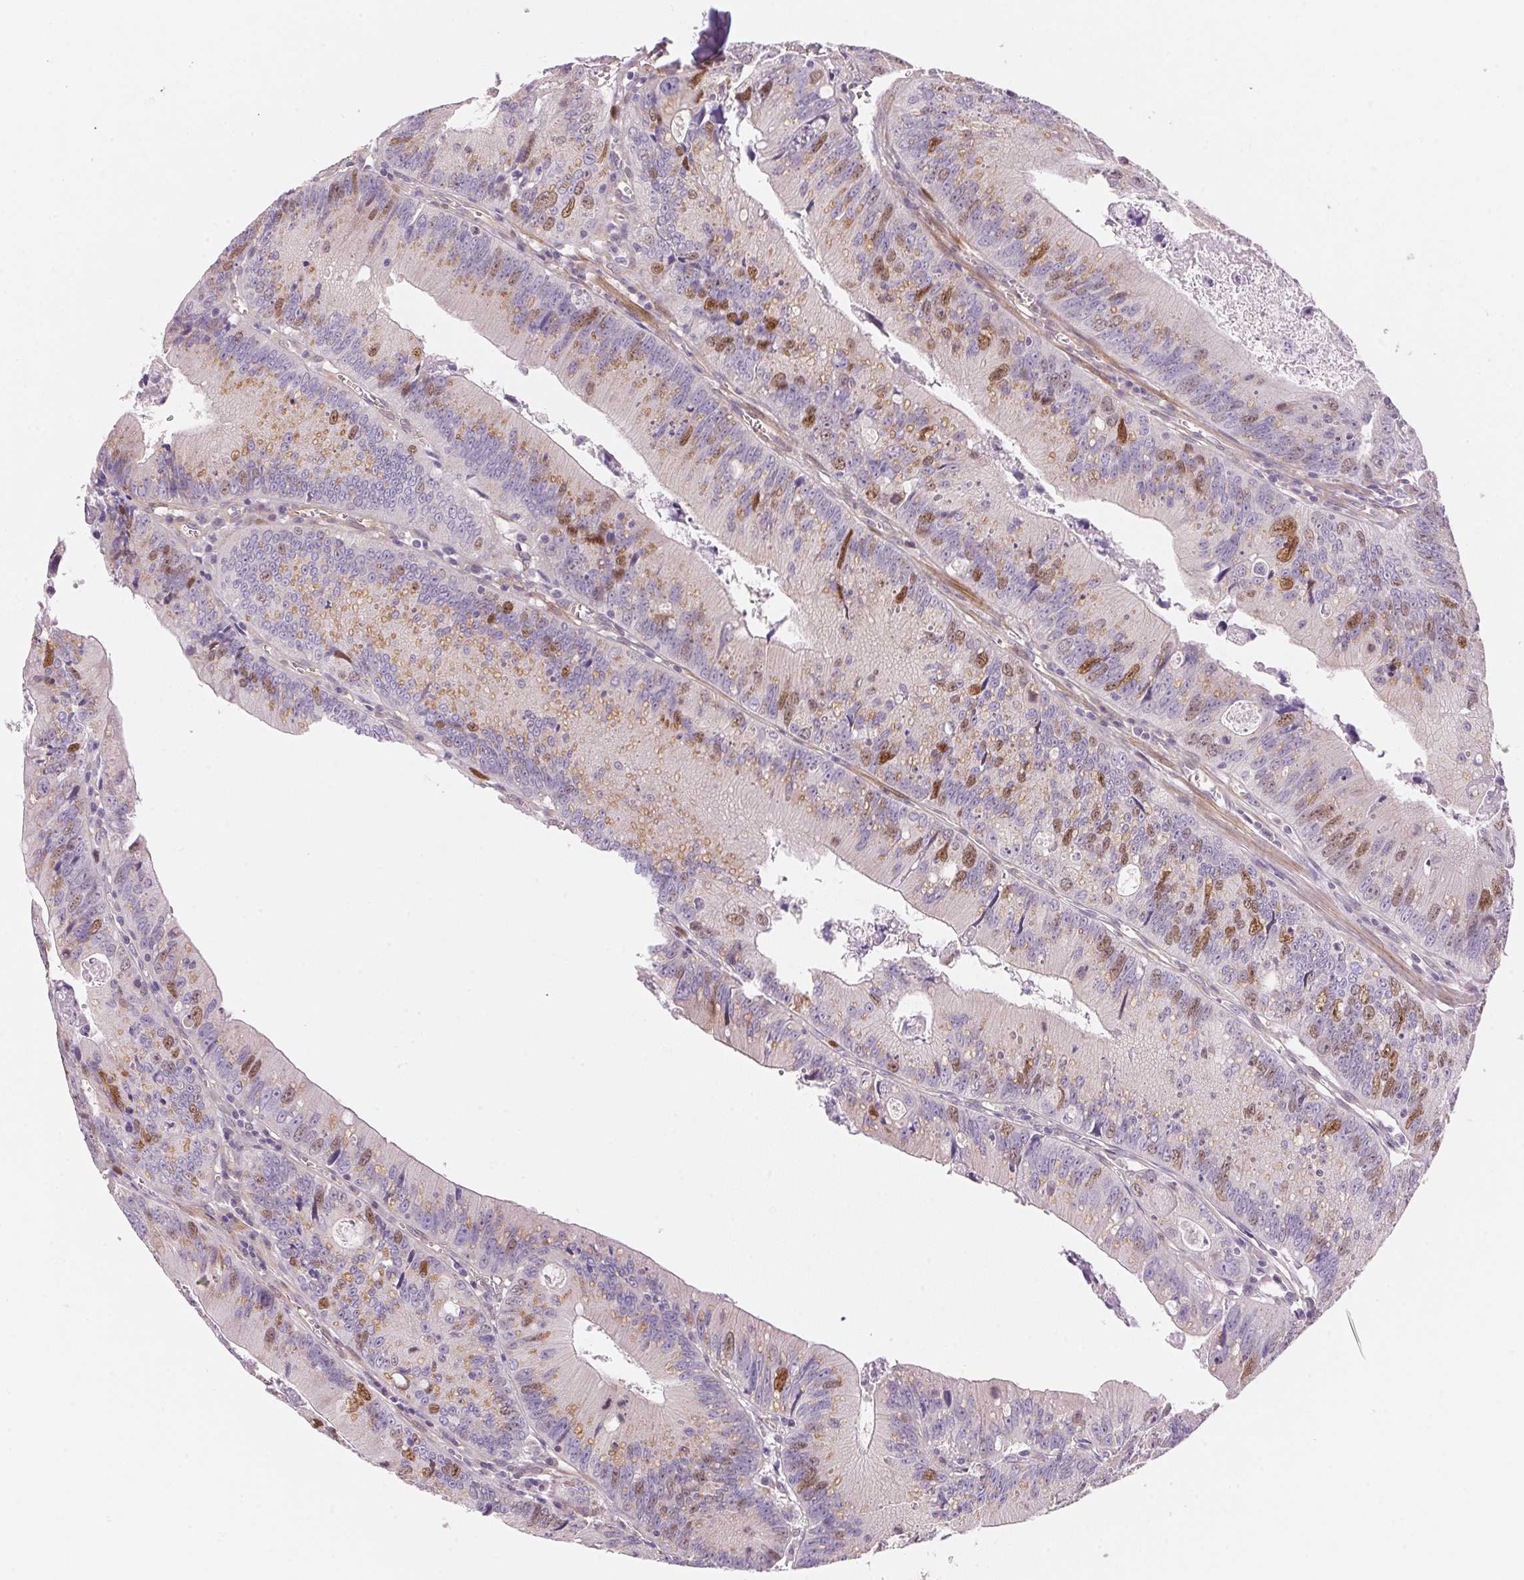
{"staining": {"intensity": "moderate", "quantity": "<25%", "location": "cytoplasmic/membranous,nuclear"}, "tissue": "colorectal cancer", "cell_type": "Tumor cells", "image_type": "cancer", "snomed": [{"axis": "morphology", "description": "Adenocarcinoma, NOS"}, {"axis": "topography", "description": "Rectum"}], "caption": "Protein staining of colorectal cancer (adenocarcinoma) tissue reveals moderate cytoplasmic/membranous and nuclear expression in approximately <25% of tumor cells.", "gene": "SMTN", "patient": {"sex": "female", "age": 81}}